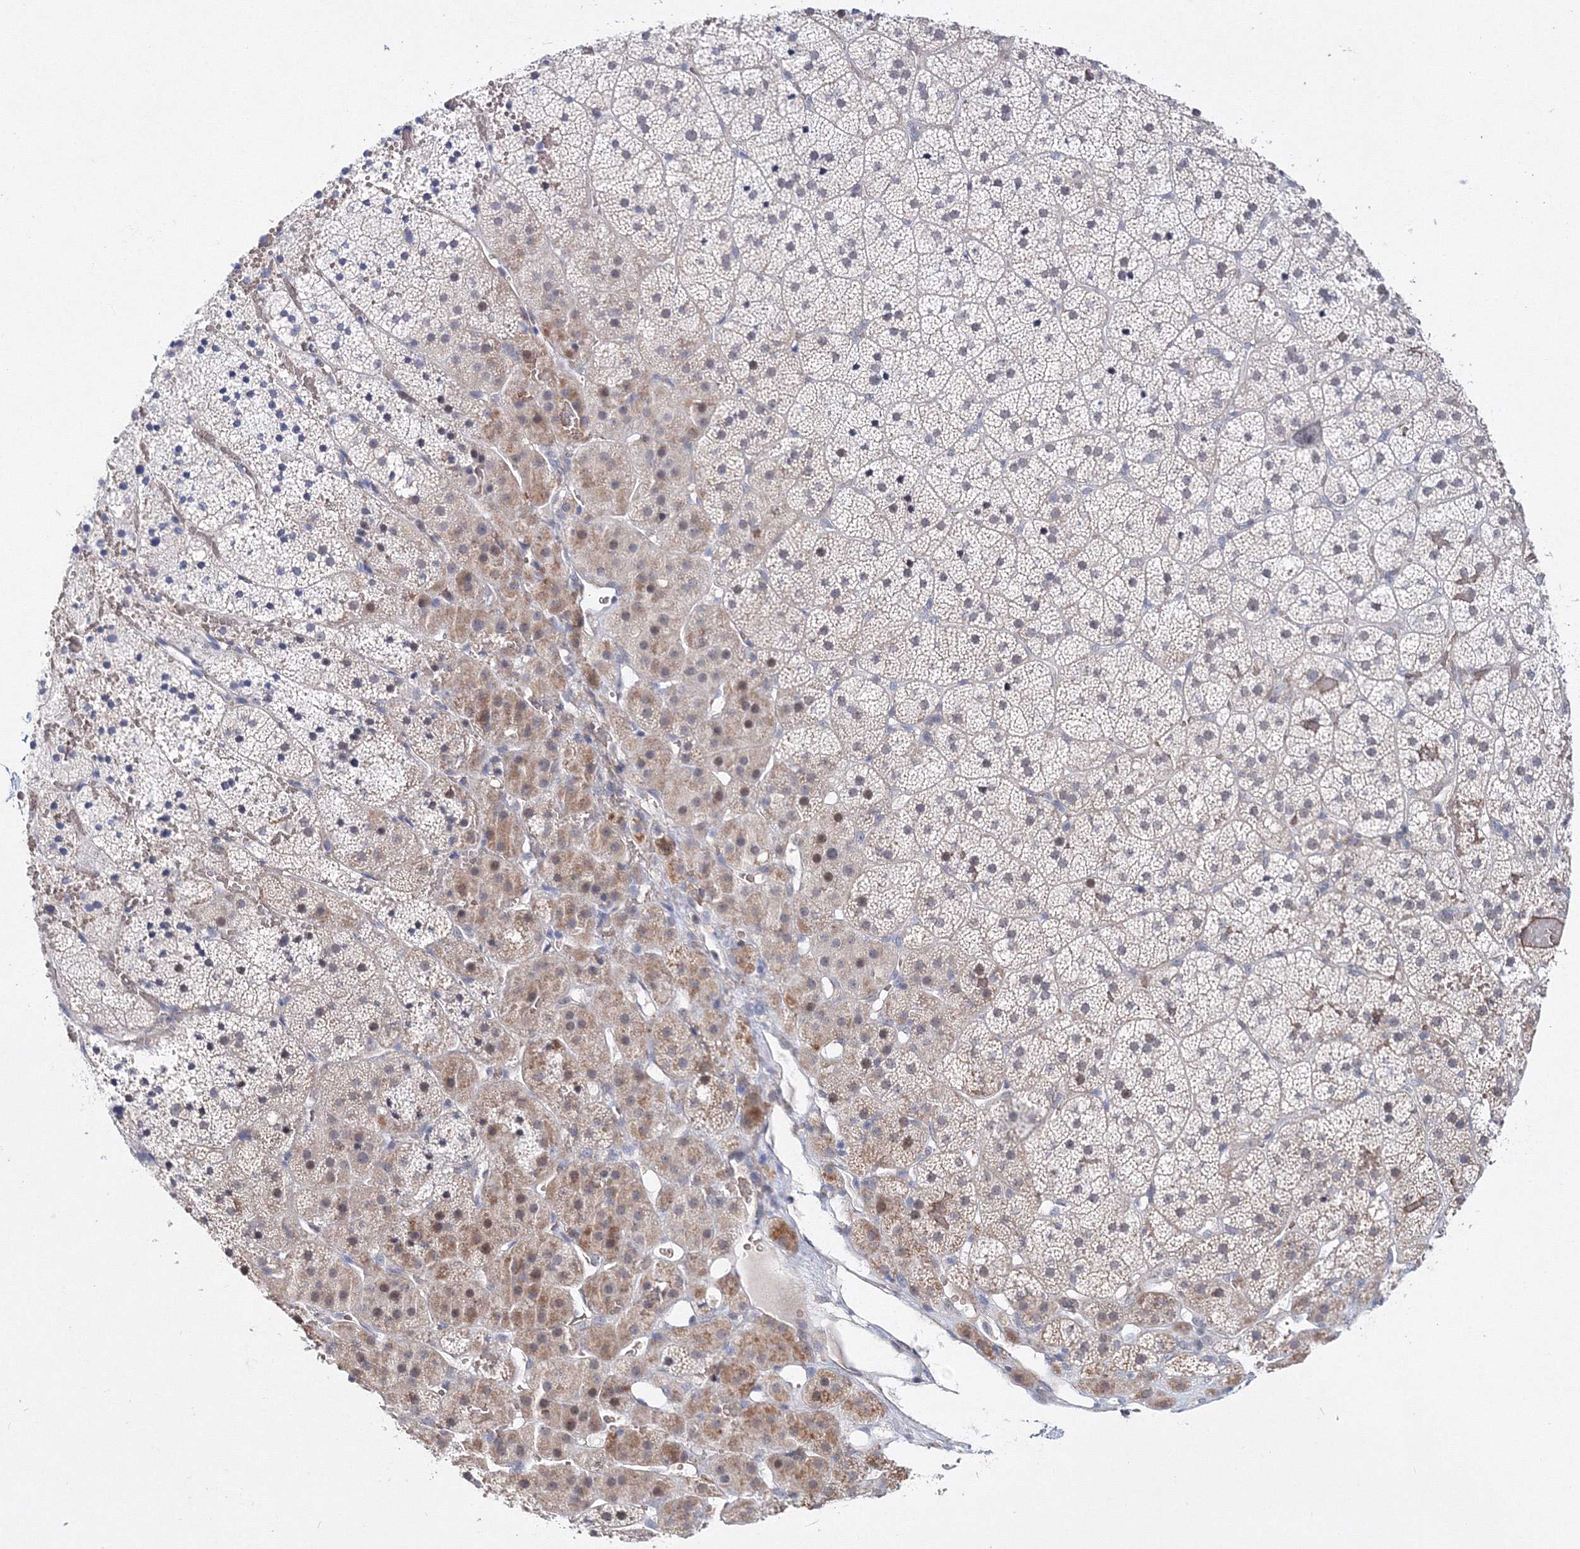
{"staining": {"intensity": "moderate", "quantity": "<25%", "location": "cytoplasmic/membranous,nuclear"}, "tissue": "adrenal gland", "cell_type": "Glandular cells", "image_type": "normal", "snomed": [{"axis": "morphology", "description": "Normal tissue, NOS"}, {"axis": "topography", "description": "Adrenal gland"}], "caption": "Immunohistochemical staining of benign human adrenal gland displays moderate cytoplasmic/membranous,nuclear protein positivity in approximately <25% of glandular cells. Nuclei are stained in blue.", "gene": "C11orf52", "patient": {"sex": "female", "age": 44}}